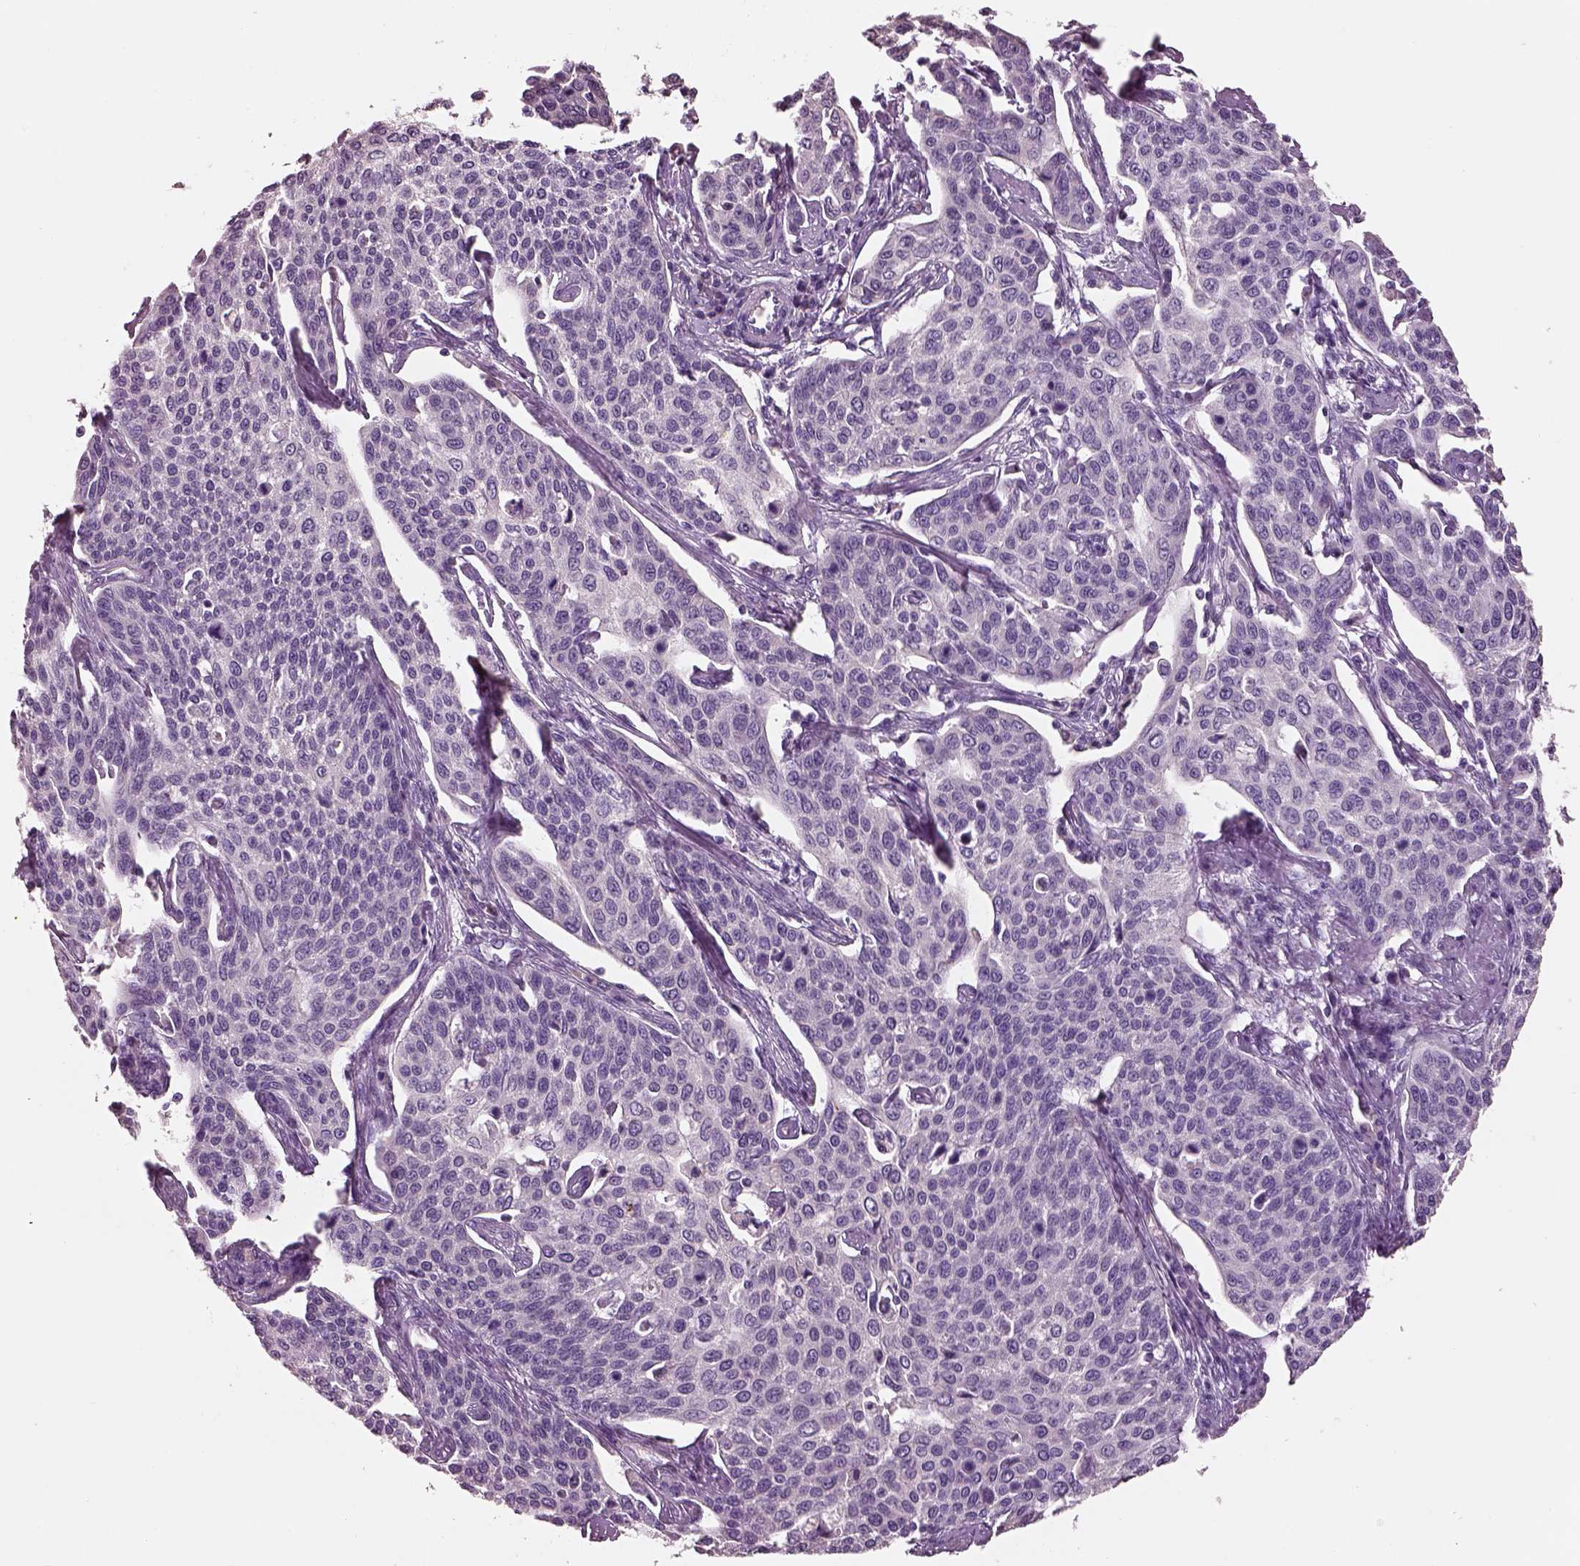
{"staining": {"intensity": "negative", "quantity": "none", "location": "none"}, "tissue": "cervical cancer", "cell_type": "Tumor cells", "image_type": "cancer", "snomed": [{"axis": "morphology", "description": "Squamous cell carcinoma, NOS"}, {"axis": "topography", "description": "Cervix"}], "caption": "High magnification brightfield microscopy of cervical squamous cell carcinoma stained with DAB (3,3'-diaminobenzidine) (brown) and counterstained with hematoxylin (blue): tumor cells show no significant staining.", "gene": "ELSPBP1", "patient": {"sex": "female", "age": 34}}